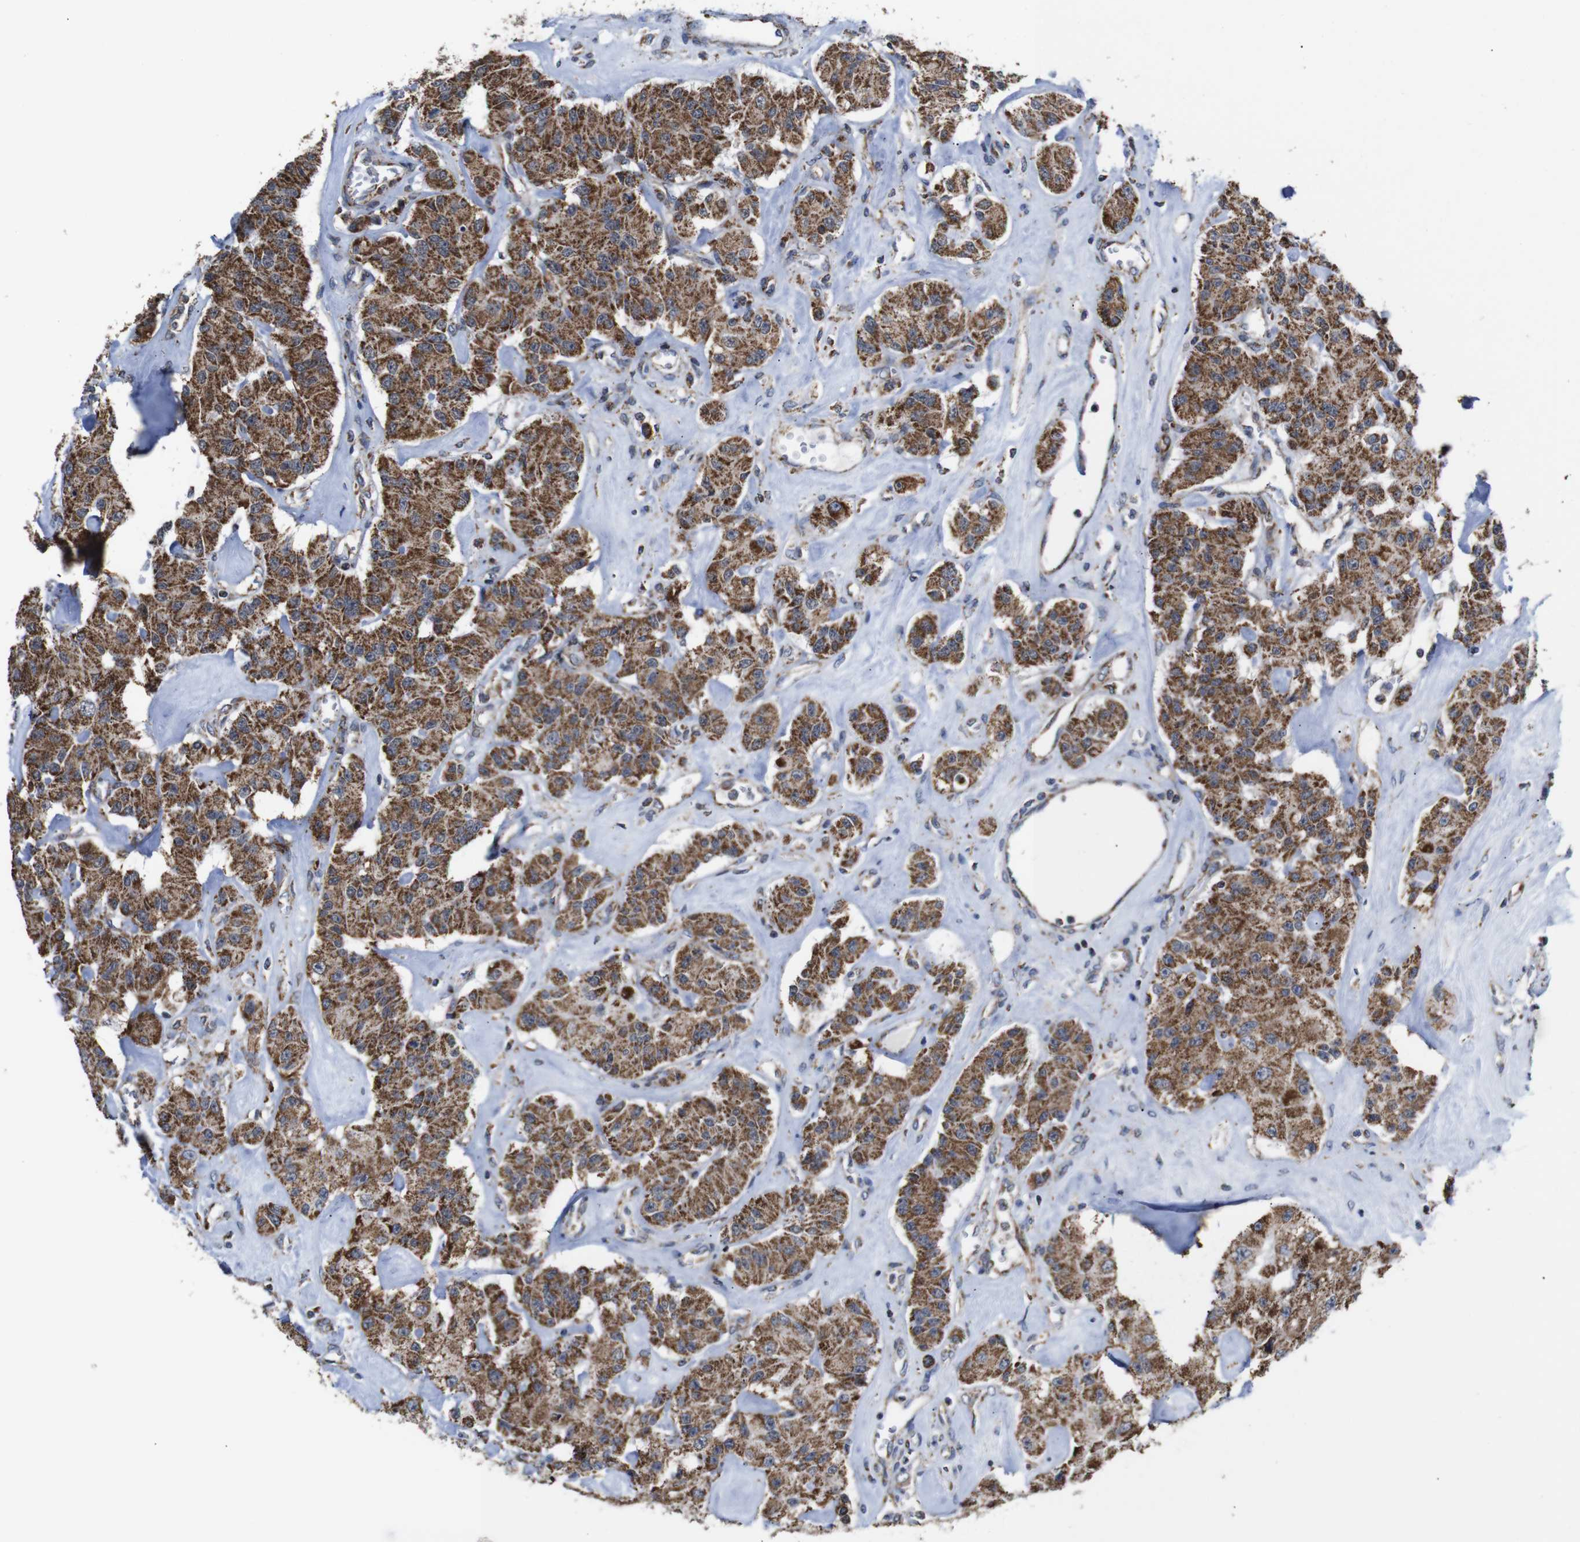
{"staining": {"intensity": "strong", "quantity": ">75%", "location": "cytoplasmic/membranous"}, "tissue": "carcinoid", "cell_type": "Tumor cells", "image_type": "cancer", "snomed": [{"axis": "morphology", "description": "Carcinoid, malignant, NOS"}, {"axis": "topography", "description": "Pancreas"}], "caption": "Immunohistochemical staining of human carcinoid exhibits high levels of strong cytoplasmic/membranous protein positivity in about >75% of tumor cells.", "gene": "C17orf80", "patient": {"sex": "male", "age": 41}}